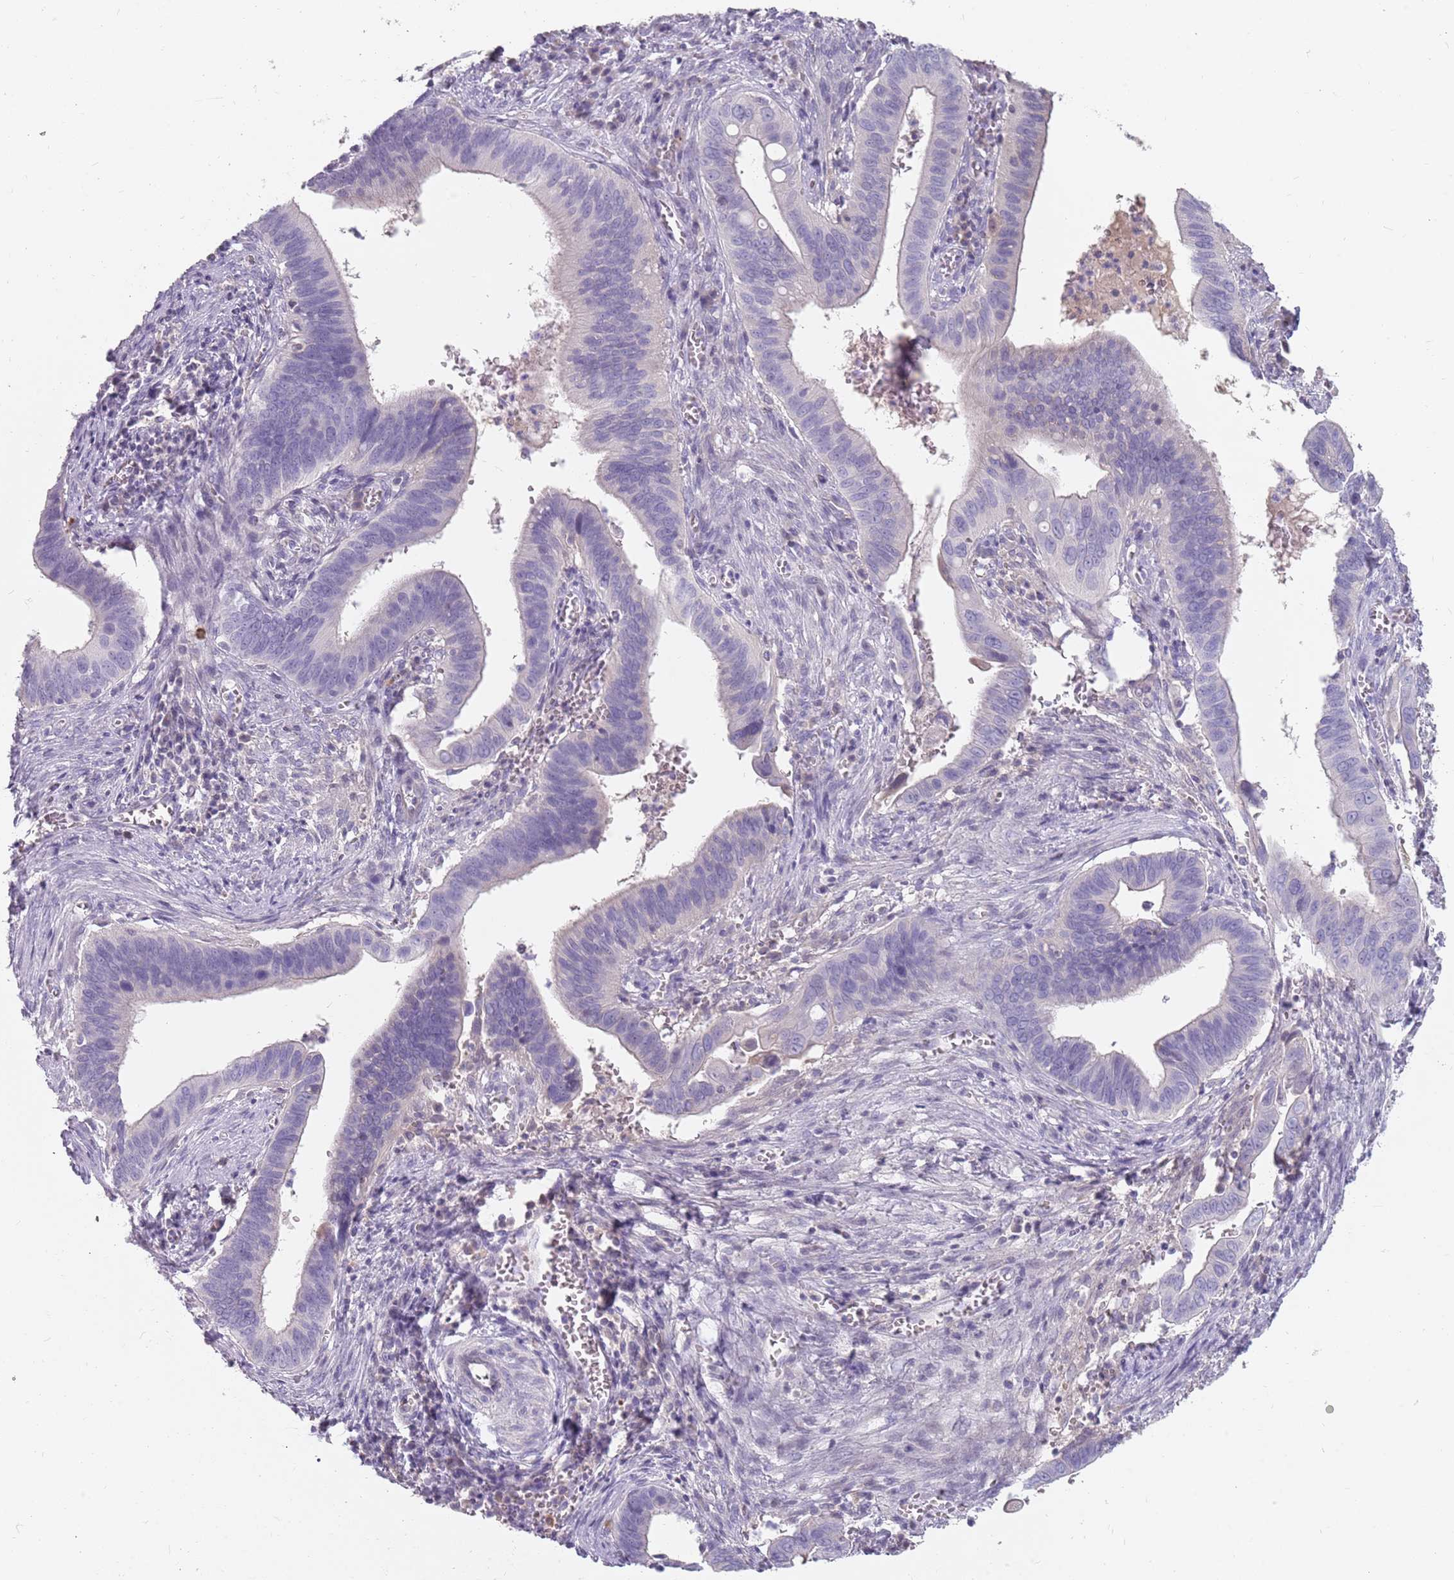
{"staining": {"intensity": "negative", "quantity": "none", "location": "none"}, "tissue": "cervical cancer", "cell_type": "Tumor cells", "image_type": "cancer", "snomed": [{"axis": "morphology", "description": "Adenocarcinoma, NOS"}, {"axis": "topography", "description": "Cervix"}], "caption": "Tumor cells show no significant protein expression in cervical cancer (adenocarcinoma).", "gene": "DDX4", "patient": {"sex": "female", "age": 42}}